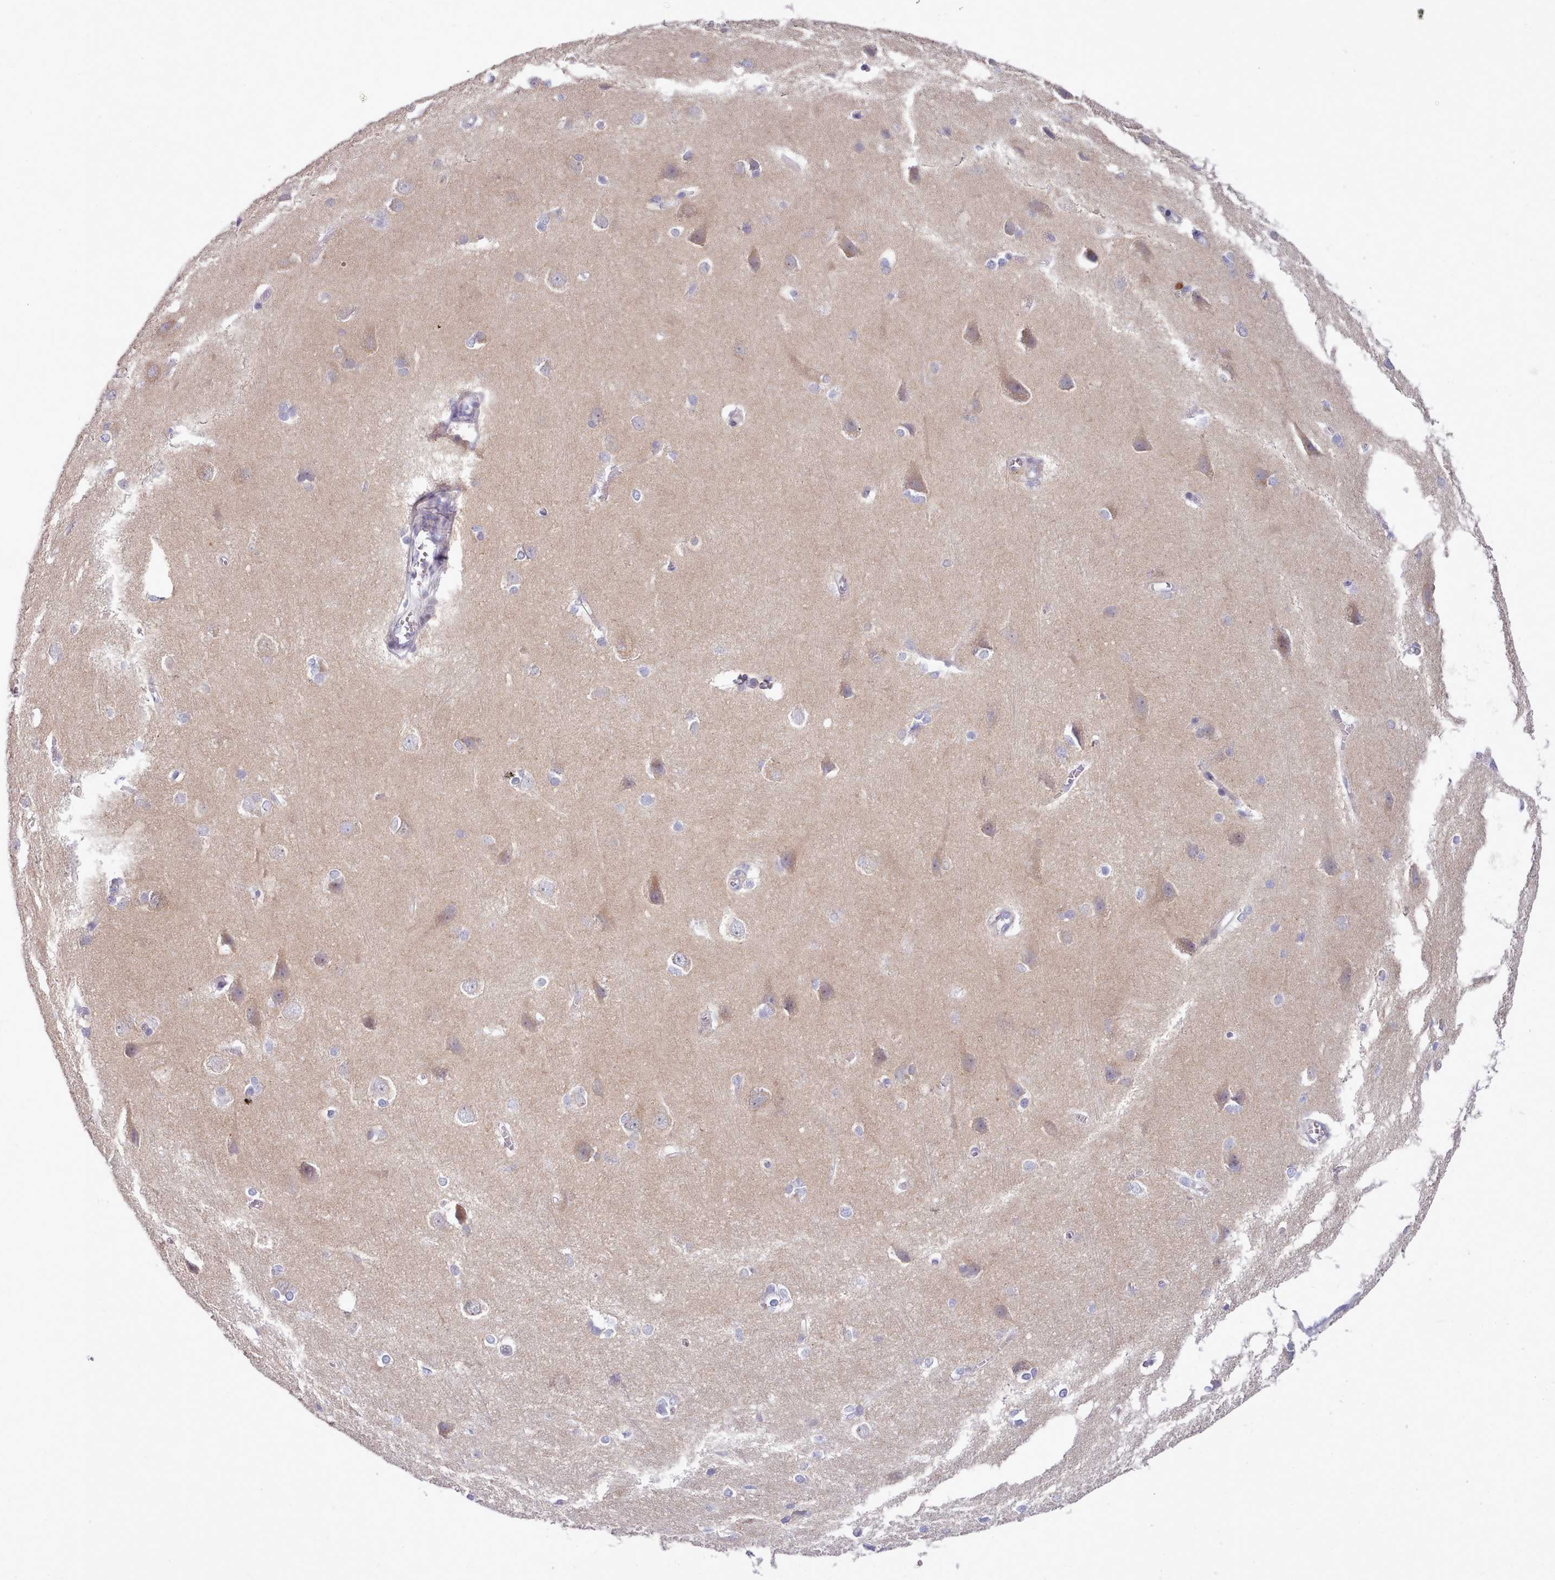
{"staining": {"intensity": "negative", "quantity": "none", "location": "none"}, "tissue": "cerebral cortex", "cell_type": "Endothelial cells", "image_type": "normal", "snomed": [{"axis": "morphology", "description": "Normal tissue, NOS"}, {"axis": "topography", "description": "Cerebral cortex"}], "caption": "DAB (3,3'-diaminobenzidine) immunohistochemical staining of benign cerebral cortex displays no significant staining in endothelial cells. The staining was performed using DAB (3,3'-diaminobenzidine) to visualize the protein expression in brown, while the nuclei were stained in blue with hematoxylin (Magnification: 20x).", "gene": "MYRFL", "patient": {"sex": "male", "age": 37}}